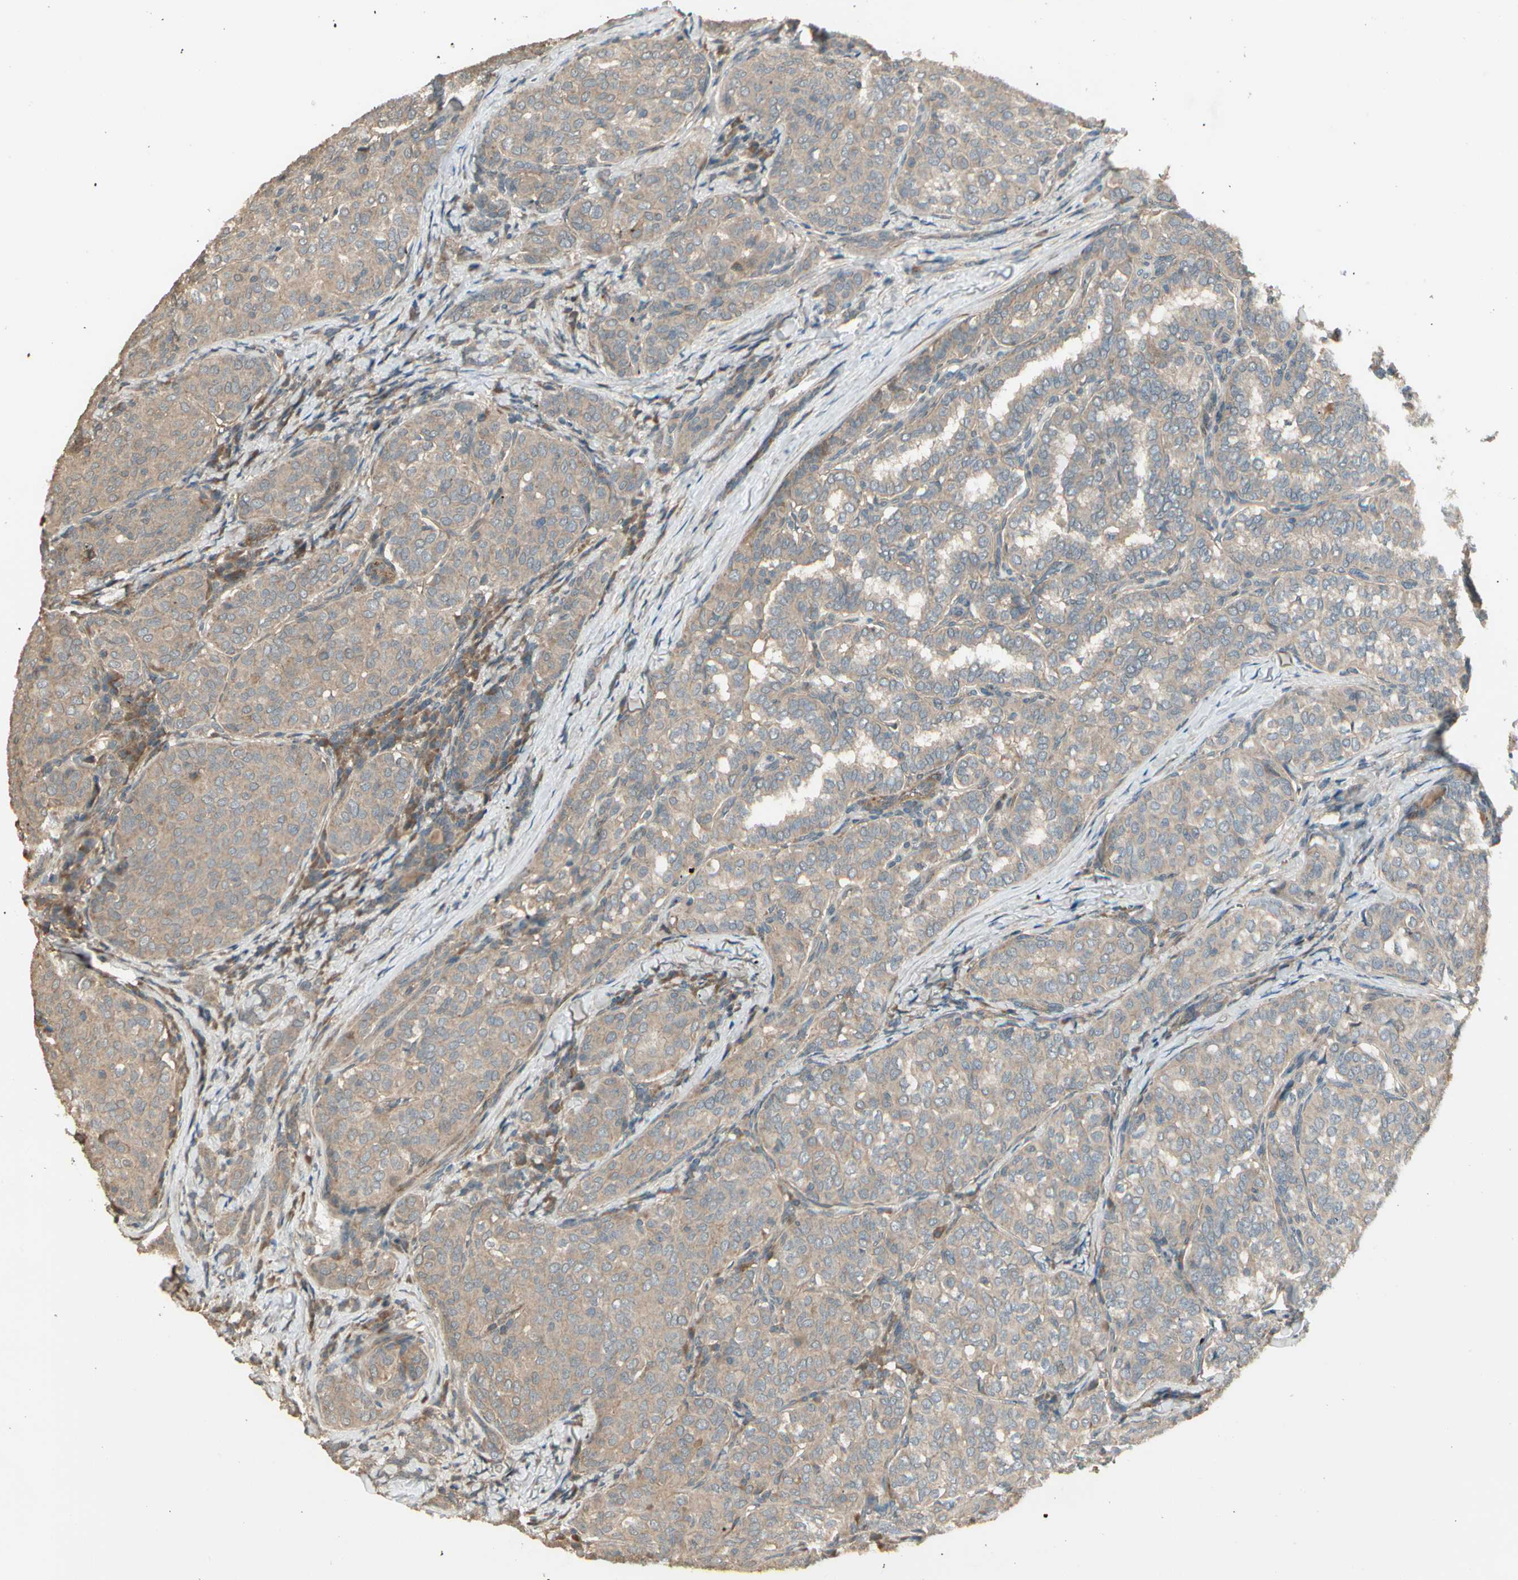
{"staining": {"intensity": "weak", "quantity": ">75%", "location": "cytoplasmic/membranous"}, "tissue": "thyroid cancer", "cell_type": "Tumor cells", "image_type": "cancer", "snomed": [{"axis": "morphology", "description": "Normal tissue, NOS"}, {"axis": "morphology", "description": "Papillary adenocarcinoma, NOS"}, {"axis": "topography", "description": "Thyroid gland"}], "caption": "A low amount of weak cytoplasmic/membranous staining is seen in approximately >75% of tumor cells in thyroid papillary adenocarcinoma tissue.", "gene": "ACVR1", "patient": {"sex": "female", "age": 30}}